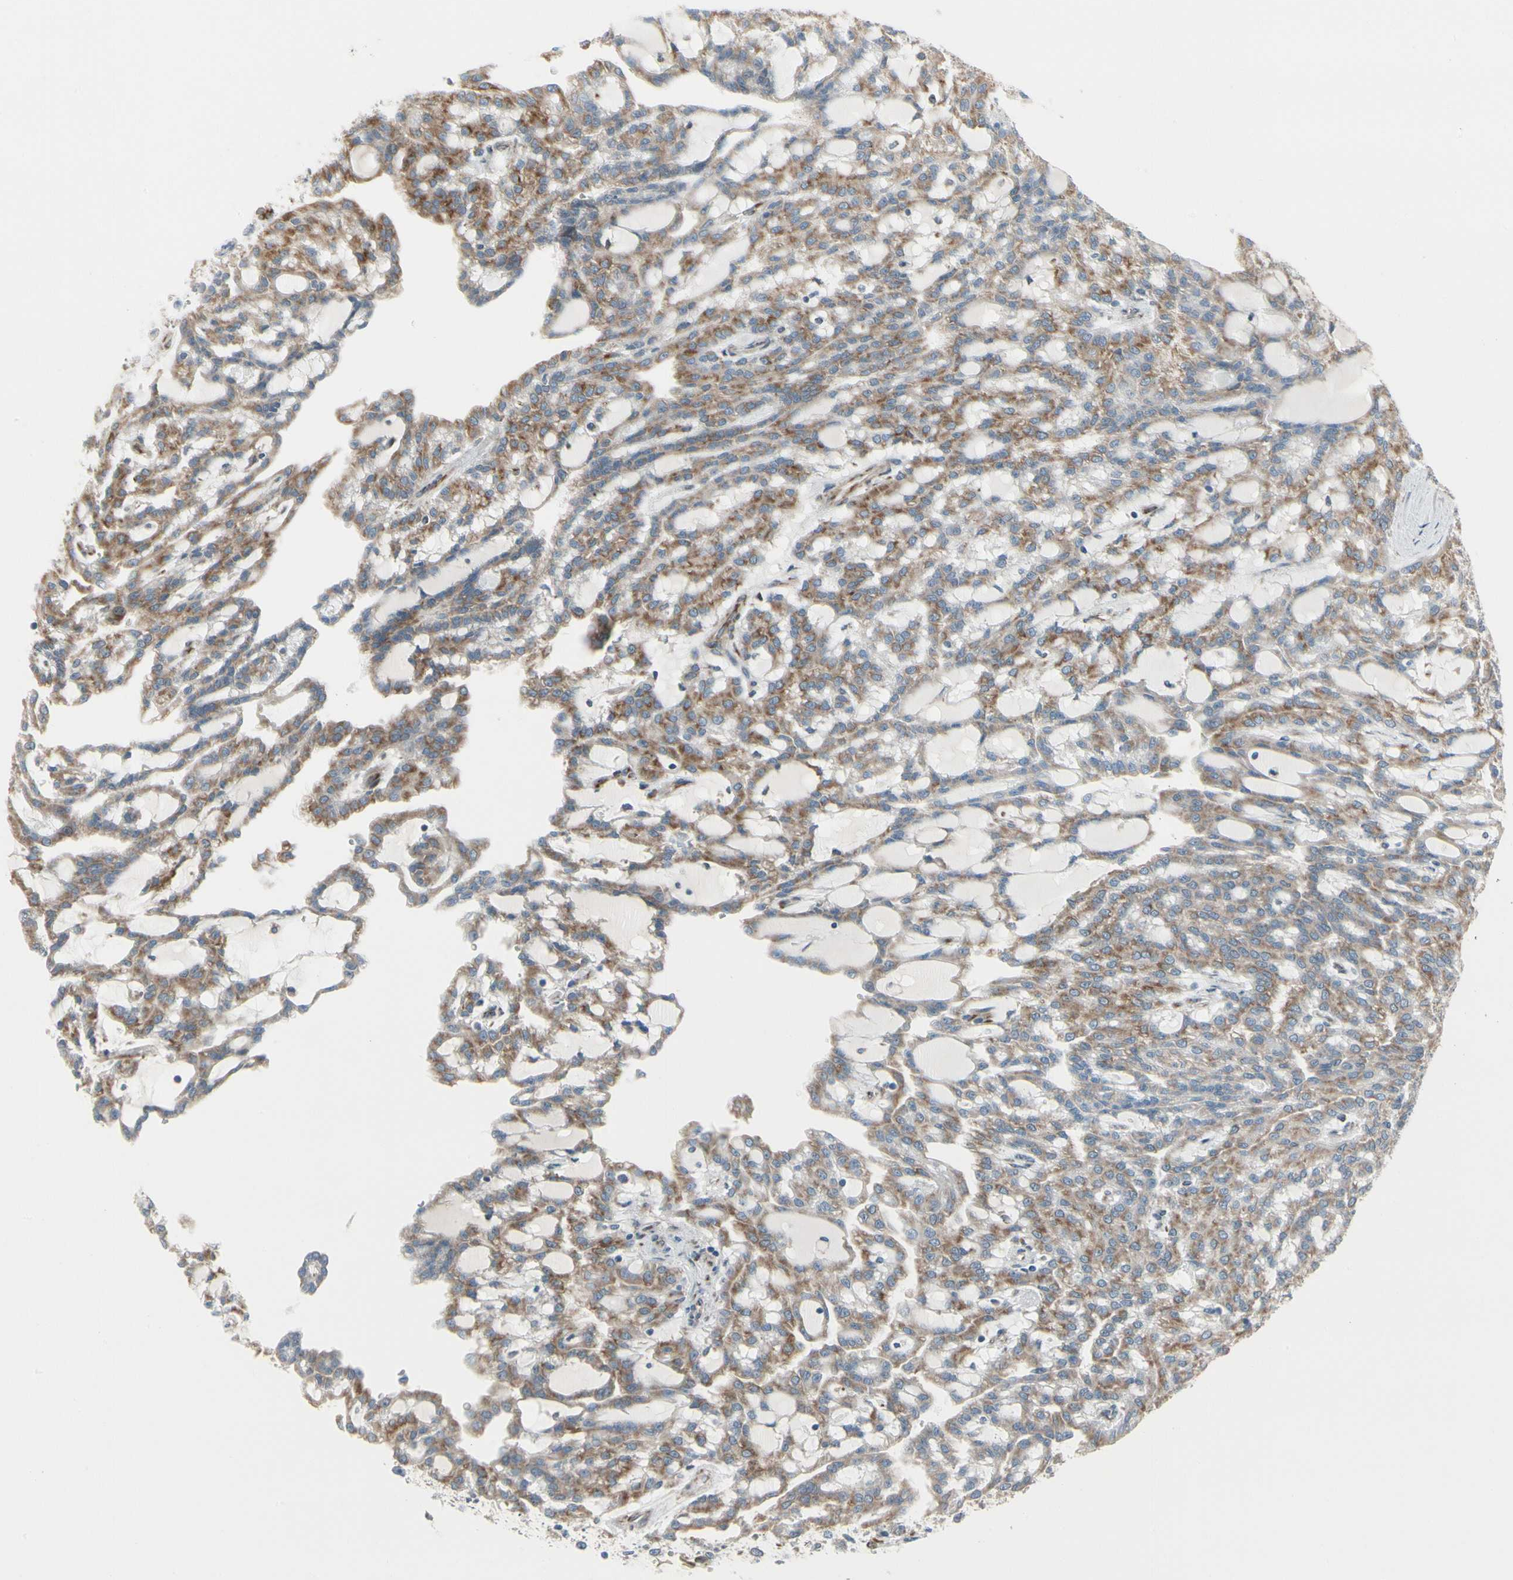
{"staining": {"intensity": "moderate", "quantity": ">75%", "location": "cytoplasmic/membranous"}, "tissue": "renal cancer", "cell_type": "Tumor cells", "image_type": "cancer", "snomed": [{"axis": "morphology", "description": "Adenocarcinoma, NOS"}, {"axis": "topography", "description": "Kidney"}], "caption": "A micrograph of renal cancer (adenocarcinoma) stained for a protein exhibits moderate cytoplasmic/membranous brown staining in tumor cells.", "gene": "FNDC3A", "patient": {"sex": "male", "age": 63}}